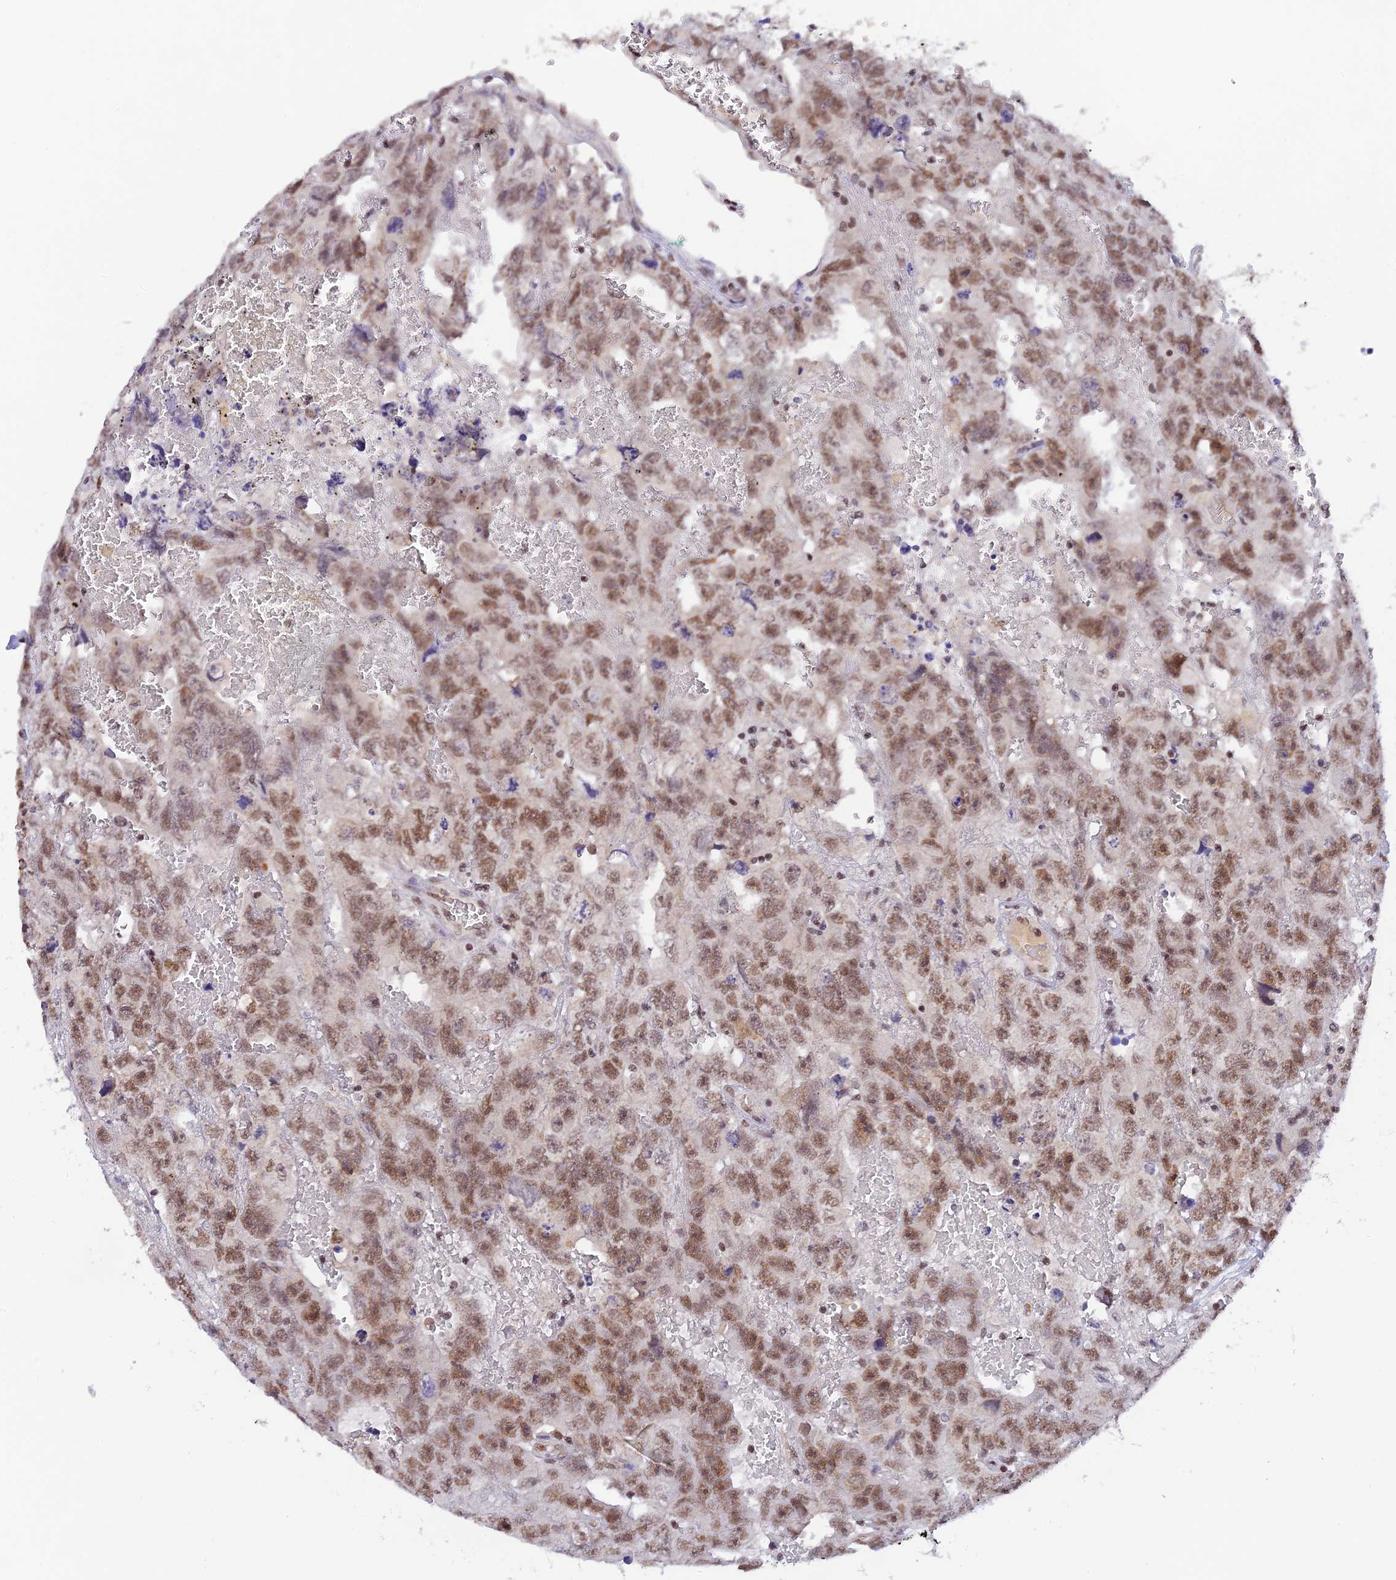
{"staining": {"intensity": "moderate", "quantity": ">75%", "location": "nuclear"}, "tissue": "testis cancer", "cell_type": "Tumor cells", "image_type": "cancer", "snomed": [{"axis": "morphology", "description": "Carcinoma, Embryonal, NOS"}, {"axis": "topography", "description": "Testis"}], "caption": "A micrograph of testis embryonal carcinoma stained for a protein reveals moderate nuclear brown staining in tumor cells.", "gene": "THAP11", "patient": {"sex": "male", "age": 45}}